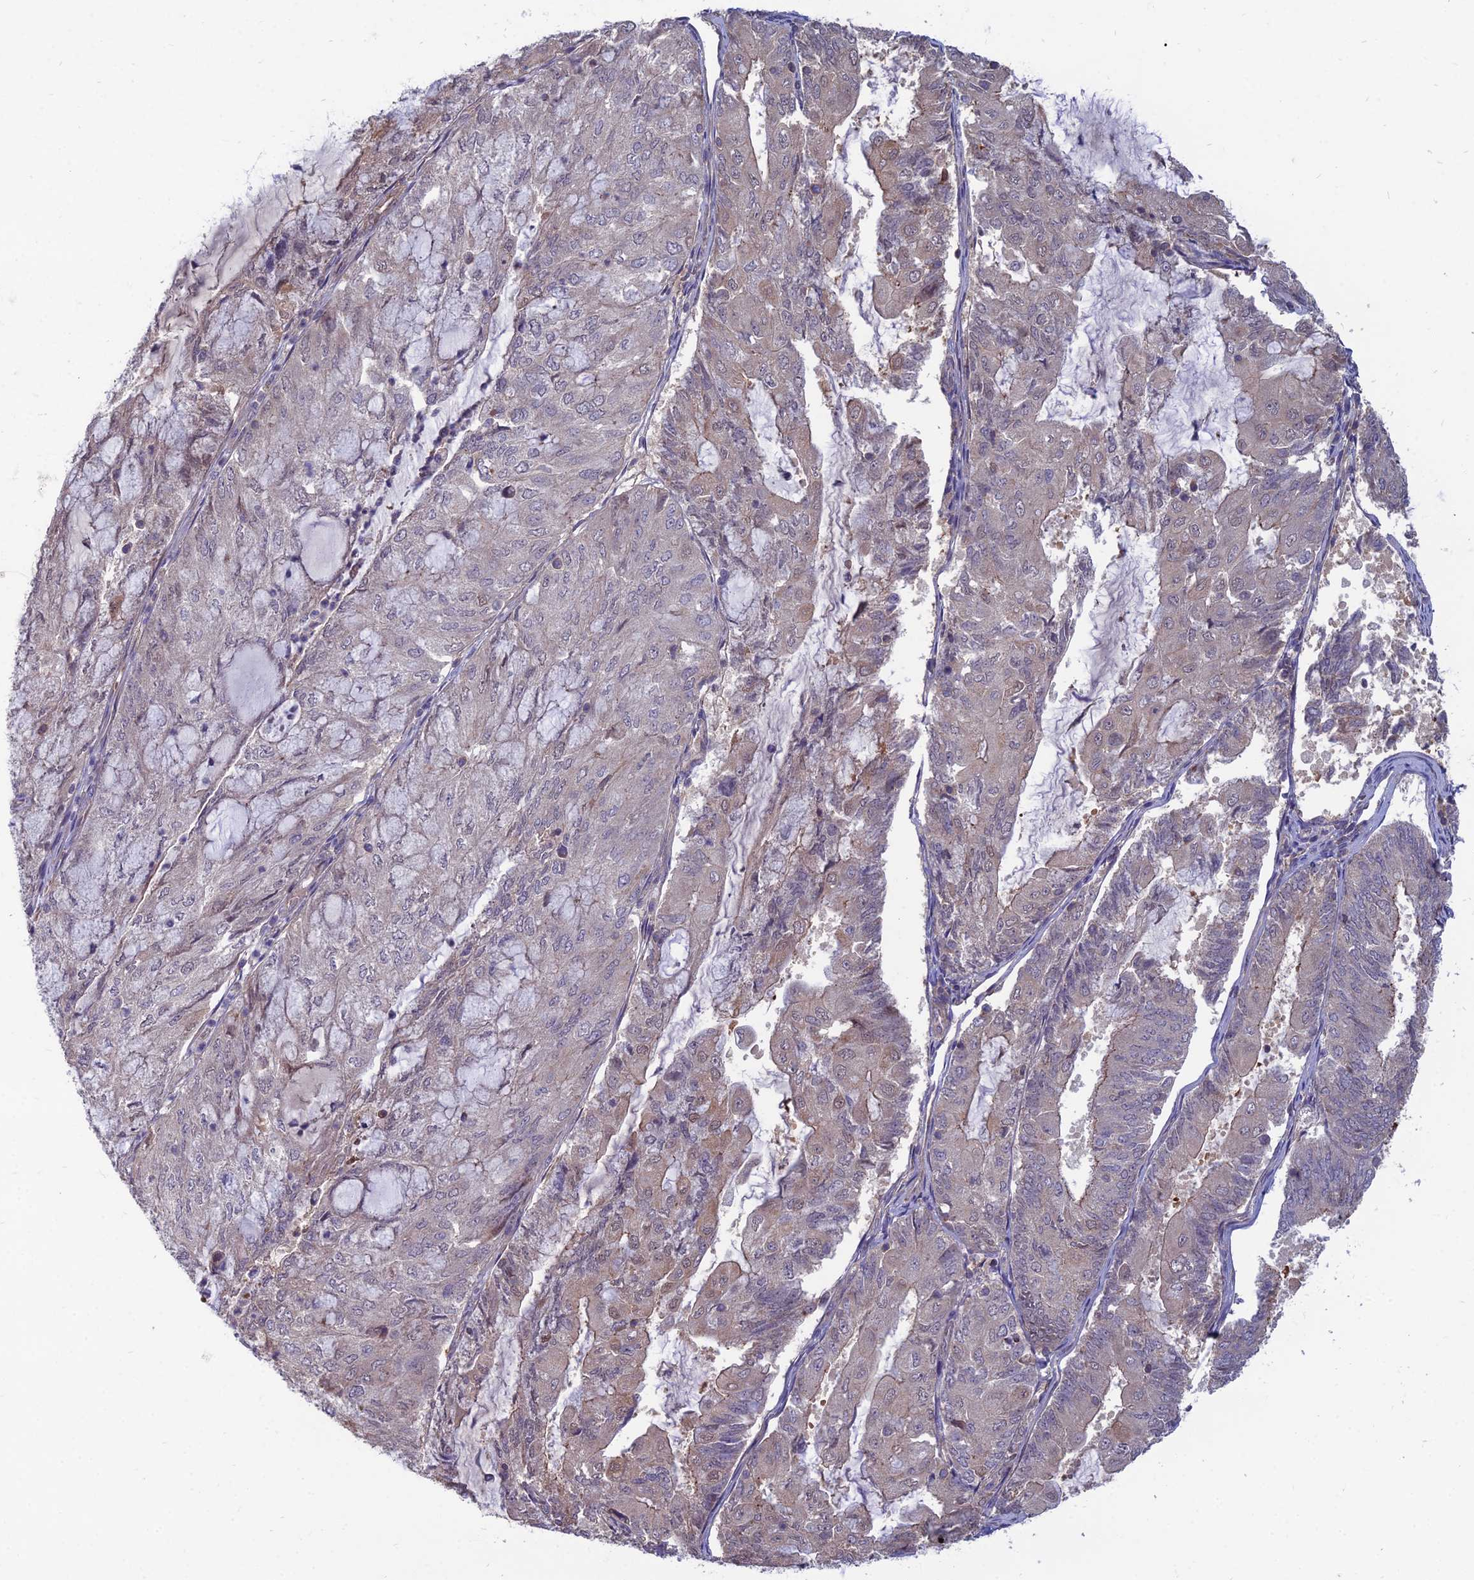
{"staining": {"intensity": "weak", "quantity": "<25%", "location": "cytoplasmic/membranous,nuclear"}, "tissue": "endometrial cancer", "cell_type": "Tumor cells", "image_type": "cancer", "snomed": [{"axis": "morphology", "description": "Adenocarcinoma, NOS"}, {"axis": "topography", "description": "Endometrium"}], "caption": "This photomicrograph is of endometrial adenocarcinoma stained with immunohistochemistry (IHC) to label a protein in brown with the nuclei are counter-stained blue. There is no expression in tumor cells. (DAB (3,3'-diaminobenzidine) immunohistochemistry visualized using brightfield microscopy, high magnification).", "gene": "OPA3", "patient": {"sex": "female", "age": 81}}